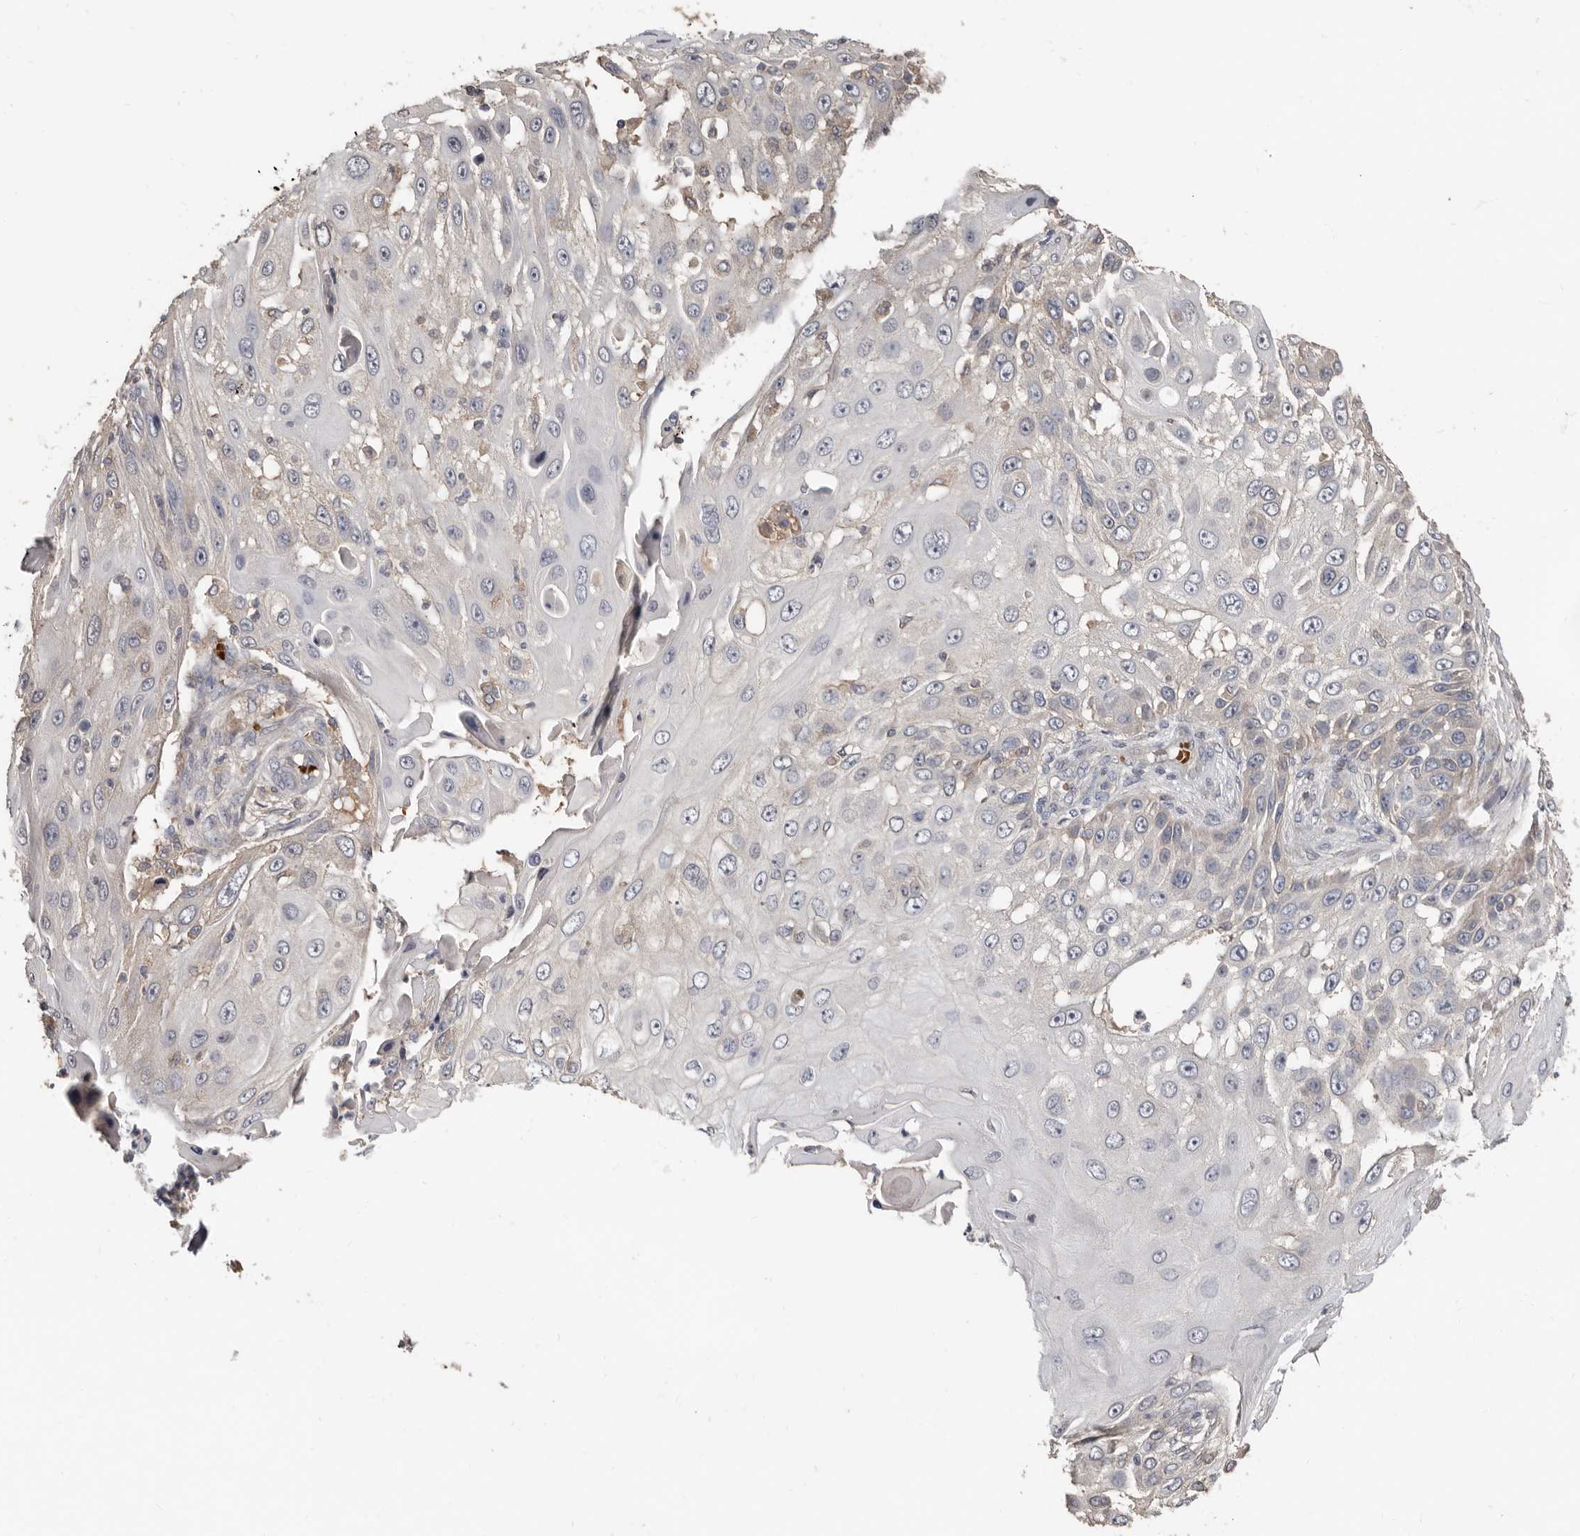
{"staining": {"intensity": "negative", "quantity": "none", "location": "none"}, "tissue": "skin cancer", "cell_type": "Tumor cells", "image_type": "cancer", "snomed": [{"axis": "morphology", "description": "Squamous cell carcinoma, NOS"}, {"axis": "topography", "description": "Skin"}], "caption": "Skin squamous cell carcinoma was stained to show a protein in brown. There is no significant expression in tumor cells. The staining is performed using DAB (3,3'-diaminobenzidine) brown chromogen with nuclei counter-stained in using hematoxylin.", "gene": "KIF26B", "patient": {"sex": "female", "age": 44}}